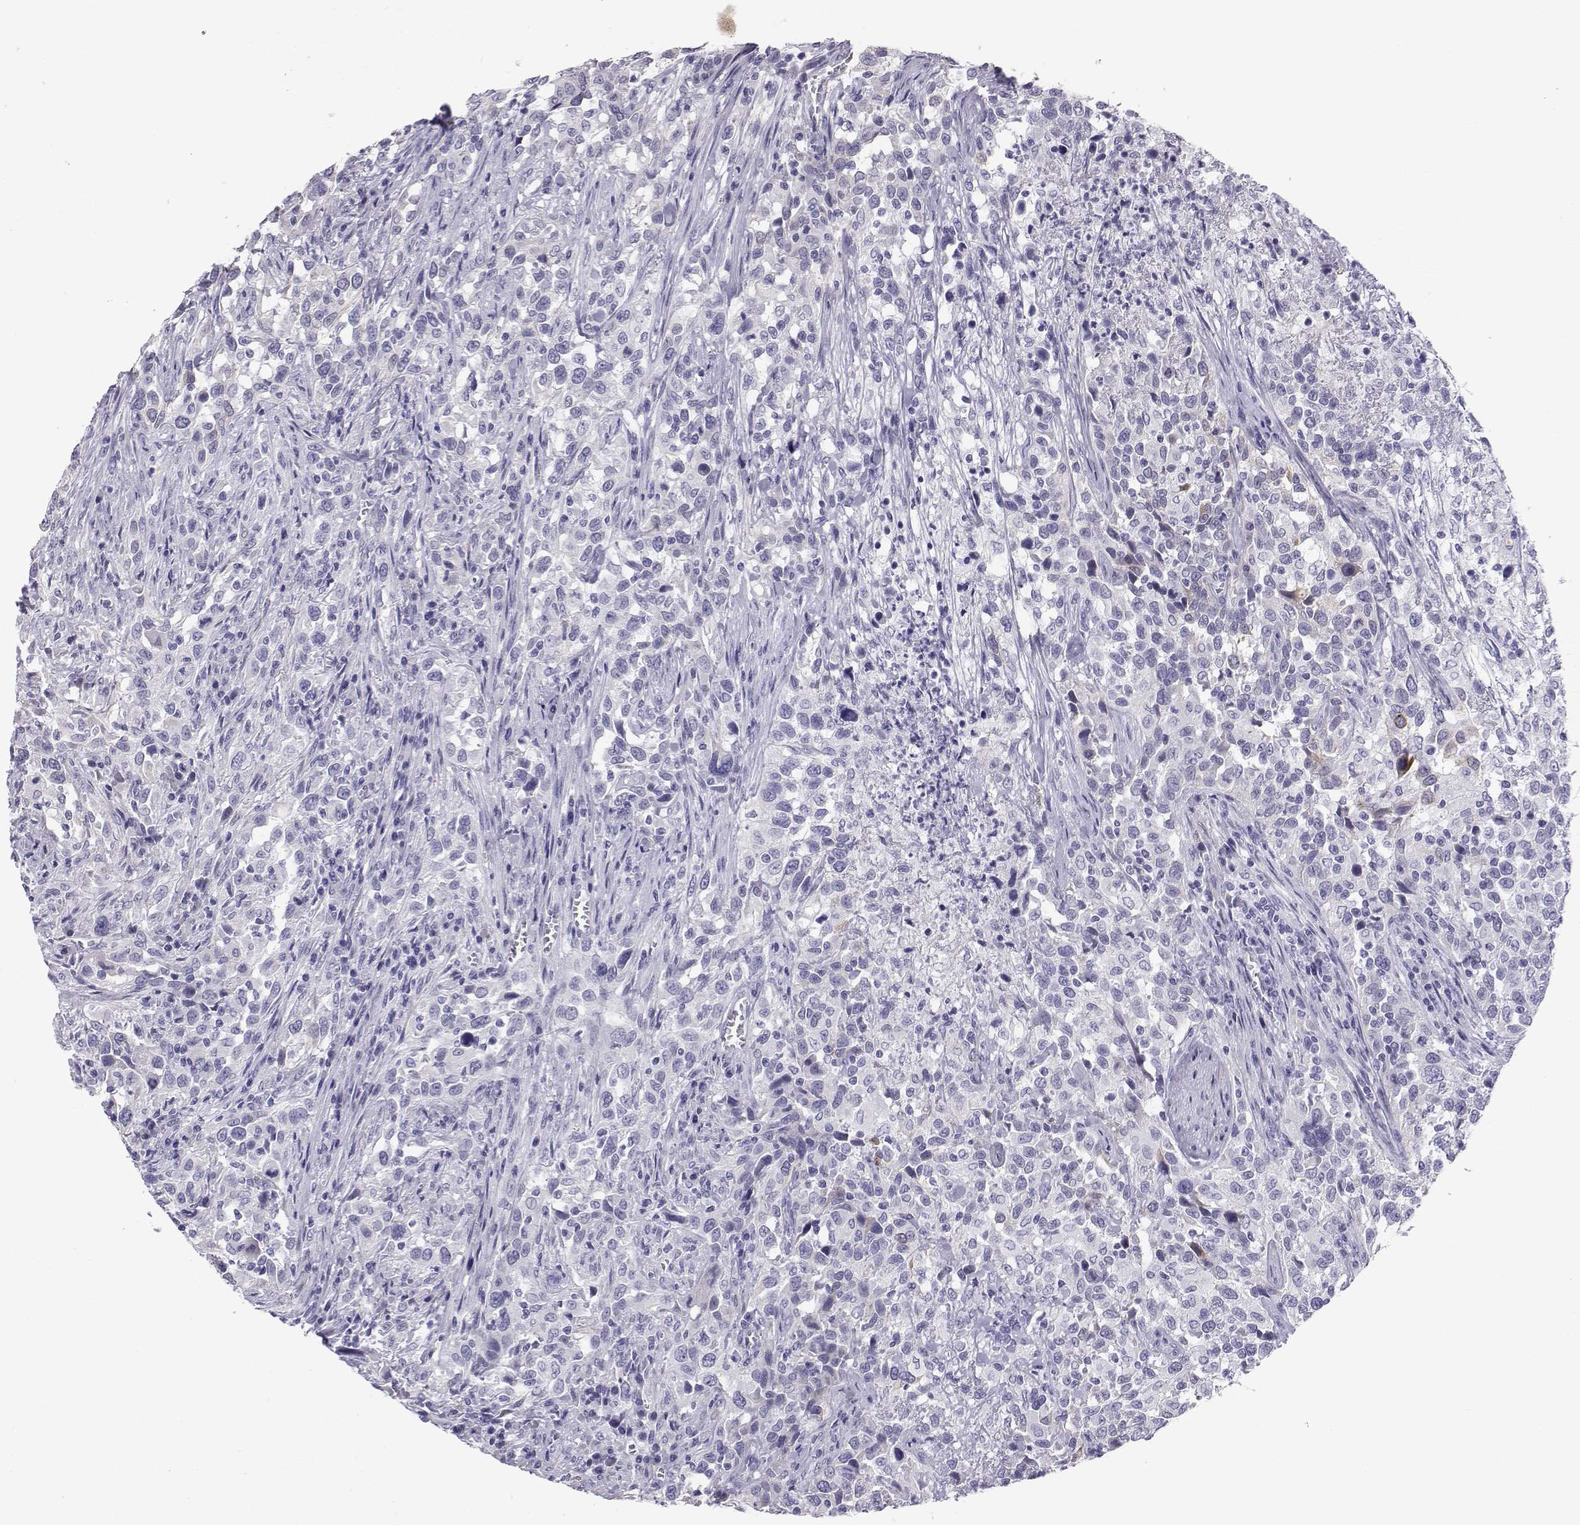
{"staining": {"intensity": "negative", "quantity": "none", "location": "none"}, "tissue": "urothelial cancer", "cell_type": "Tumor cells", "image_type": "cancer", "snomed": [{"axis": "morphology", "description": "Urothelial carcinoma, NOS"}, {"axis": "morphology", "description": "Urothelial carcinoma, High grade"}, {"axis": "topography", "description": "Urinary bladder"}], "caption": "DAB (3,3'-diaminobenzidine) immunohistochemical staining of high-grade urothelial carcinoma reveals no significant expression in tumor cells.", "gene": "RNASE12", "patient": {"sex": "female", "age": 64}}